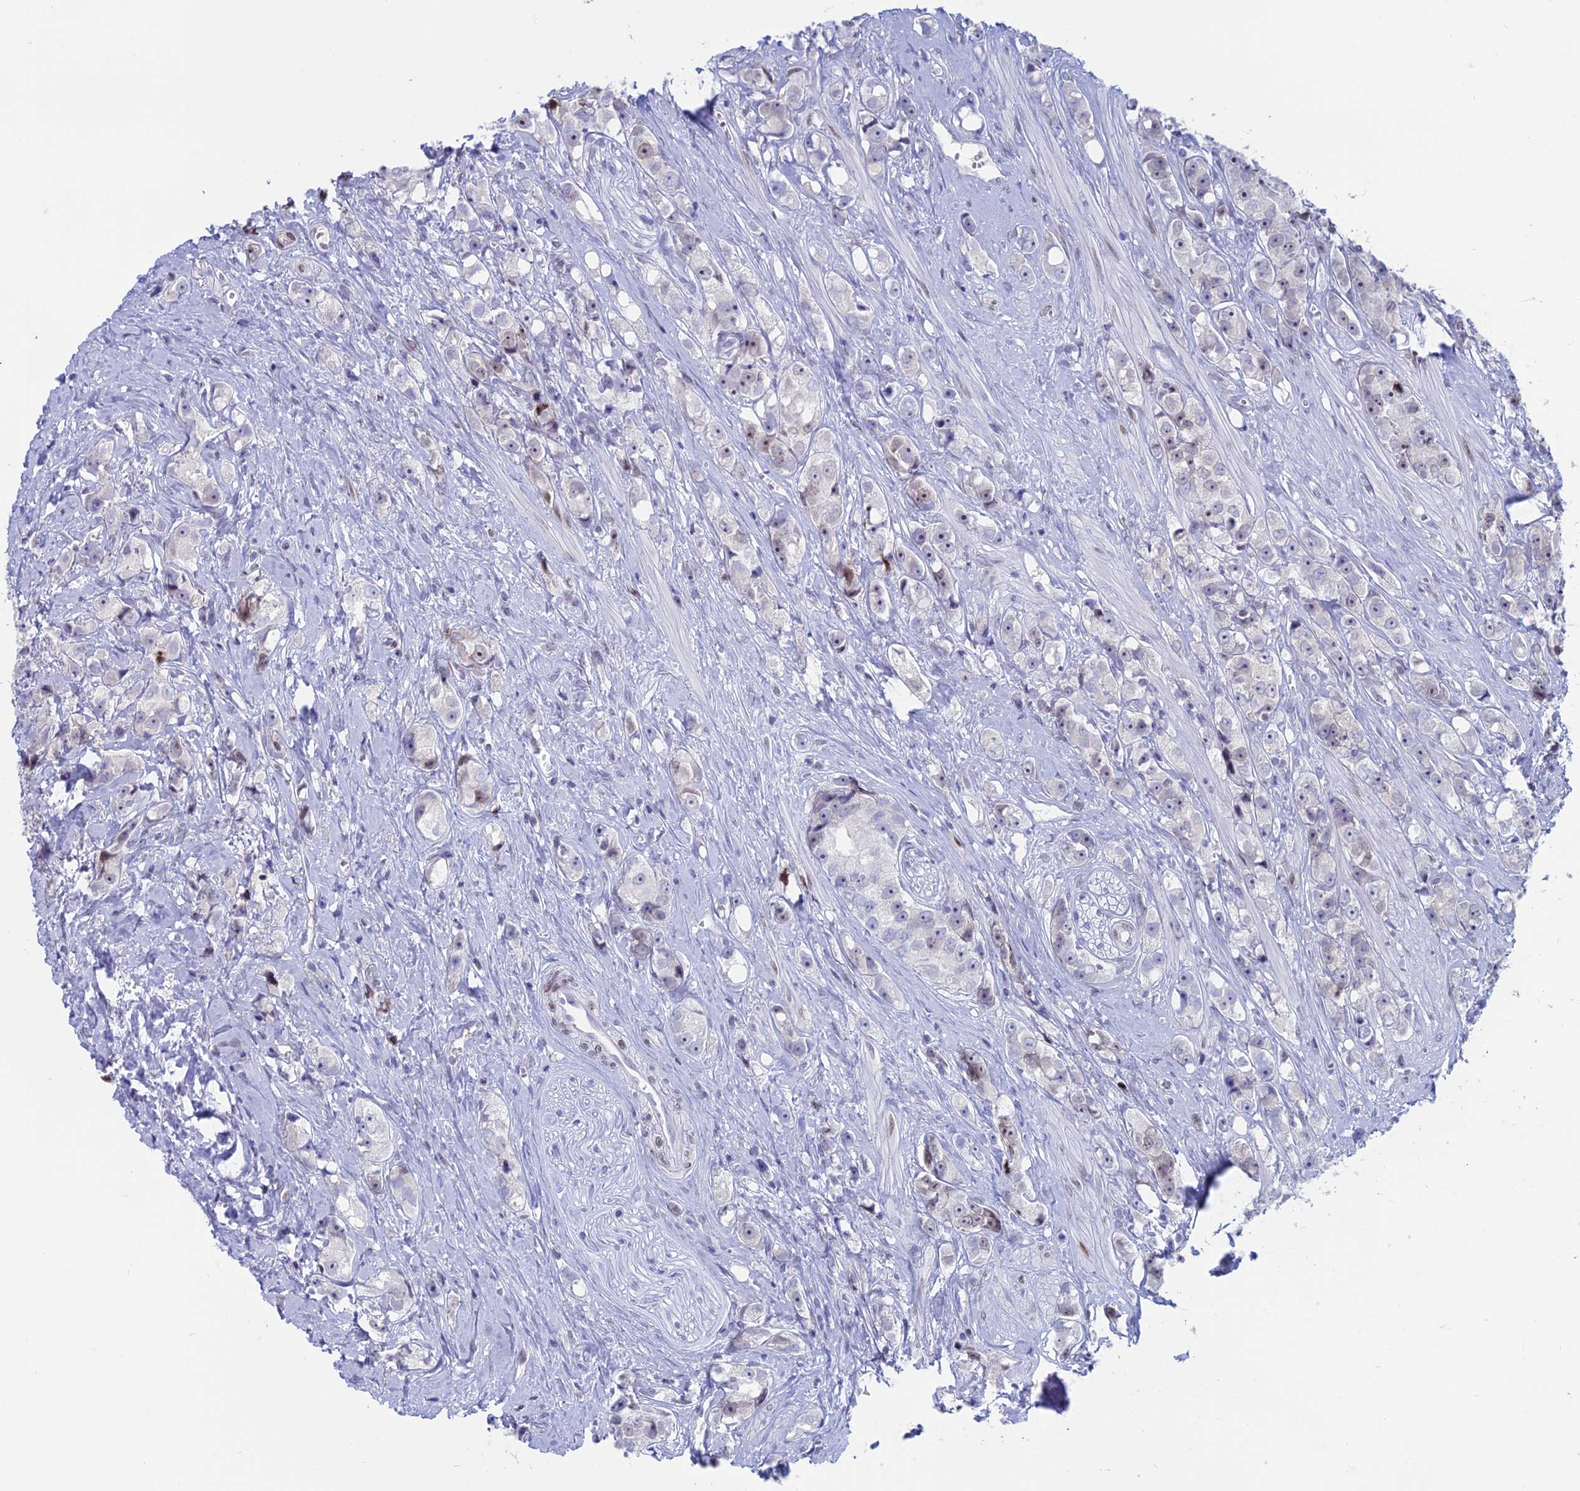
{"staining": {"intensity": "negative", "quantity": "none", "location": "none"}, "tissue": "prostate cancer", "cell_type": "Tumor cells", "image_type": "cancer", "snomed": [{"axis": "morphology", "description": "Adenocarcinoma, High grade"}, {"axis": "topography", "description": "Prostate"}], "caption": "The immunohistochemistry photomicrograph has no significant expression in tumor cells of prostate cancer (high-grade adenocarcinoma) tissue.", "gene": "CERS6", "patient": {"sex": "male", "age": 74}}